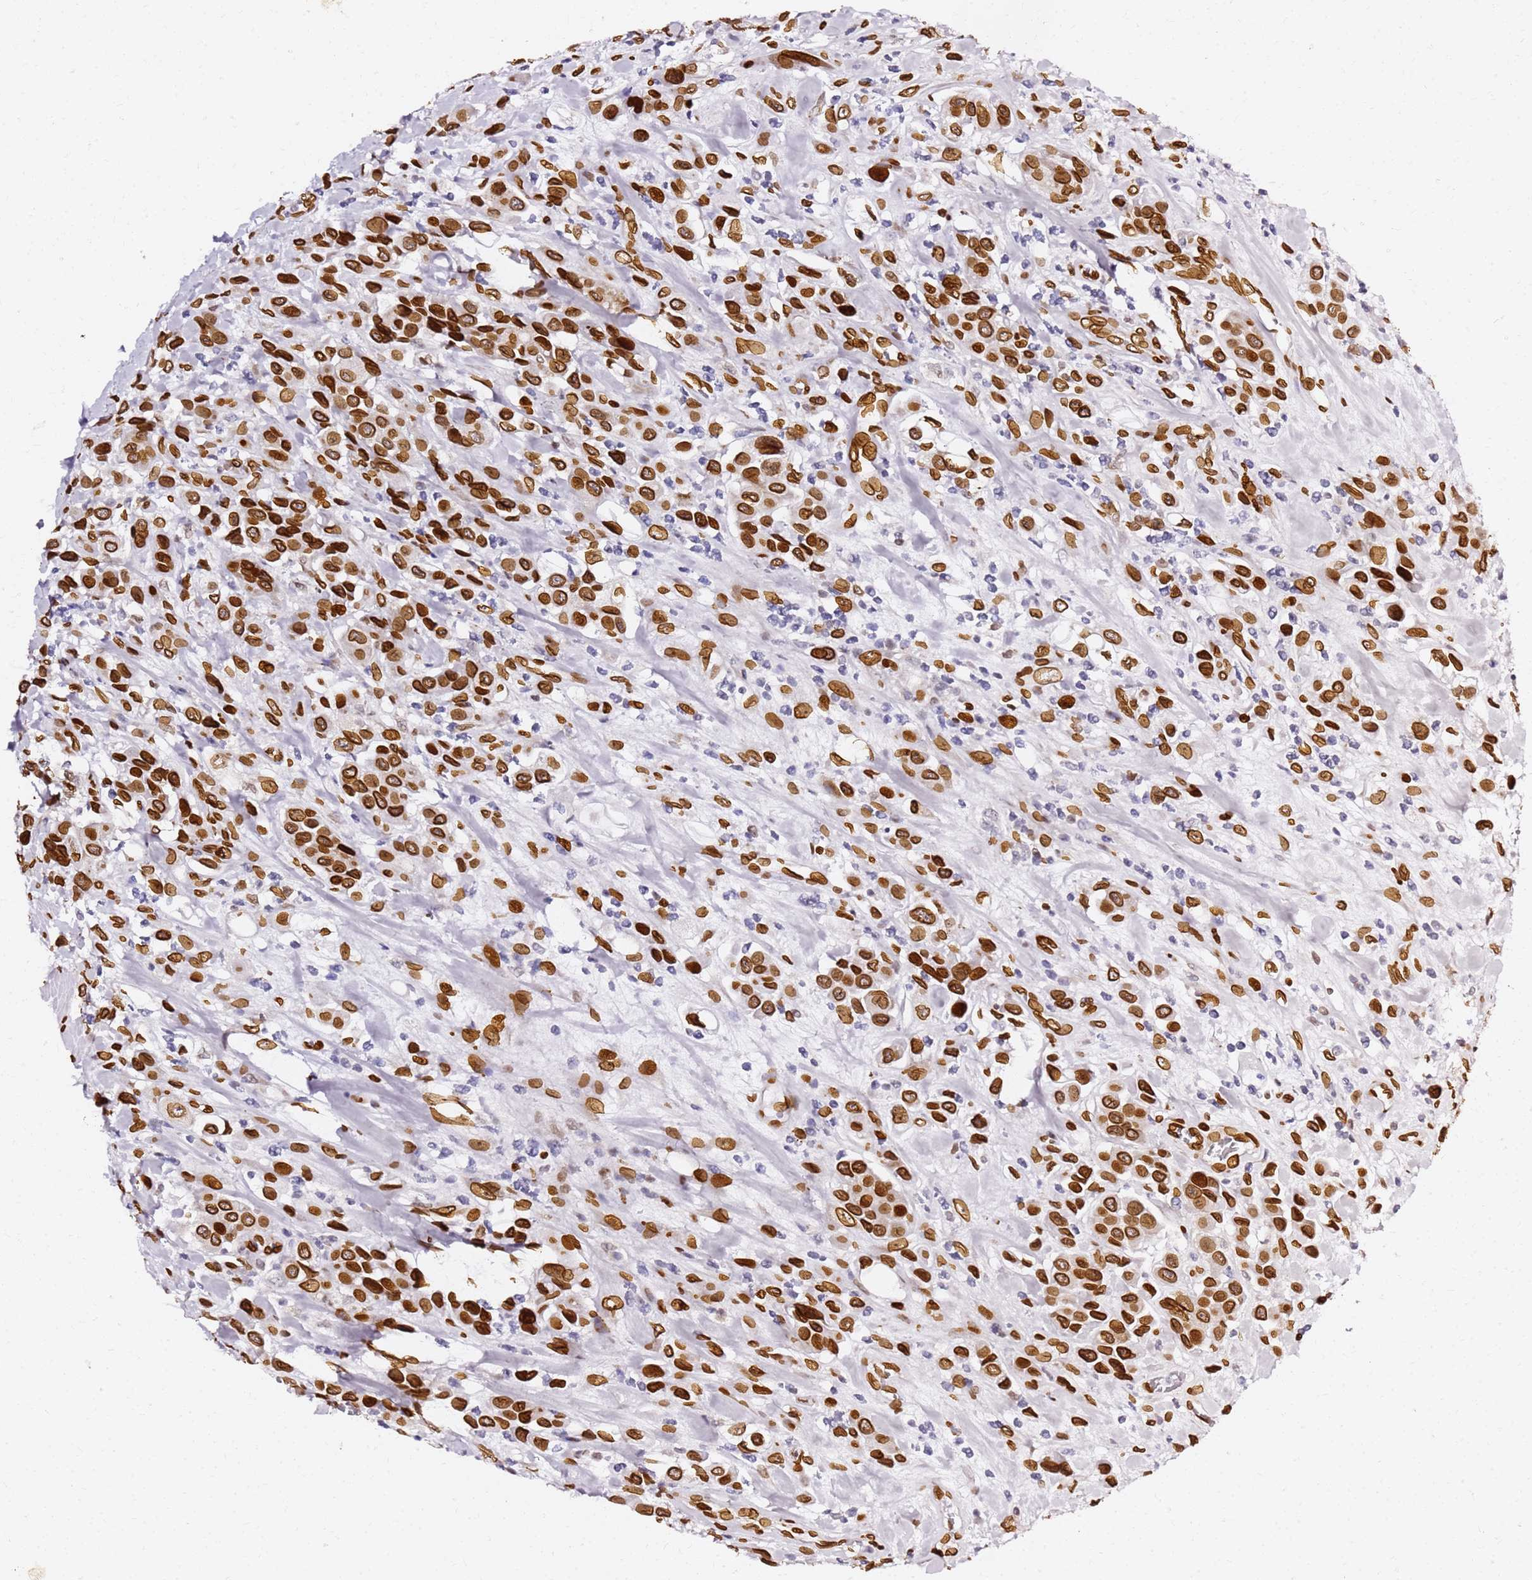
{"staining": {"intensity": "strong", "quantity": ">75%", "location": "cytoplasmic/membranous,nuclear"}, "tissue": "urothelial cancer", "cell_type": "Tumor cells", "image_type": "cancer", "snomed": [{"axis": "morphology", "description": "Urothelial carcinoma, High grade"}, {"axis": "topography", "description": "Urinary bladder"}], "caption": "Tumor cells reveal high levels of strong cytoplasmic/membranous and nuclear positivity in approximately >75% of cells in human high-grade urothelial carcinoma.", "gene": "C6orf141", "patient": {"sex": "male", "age": 50}}